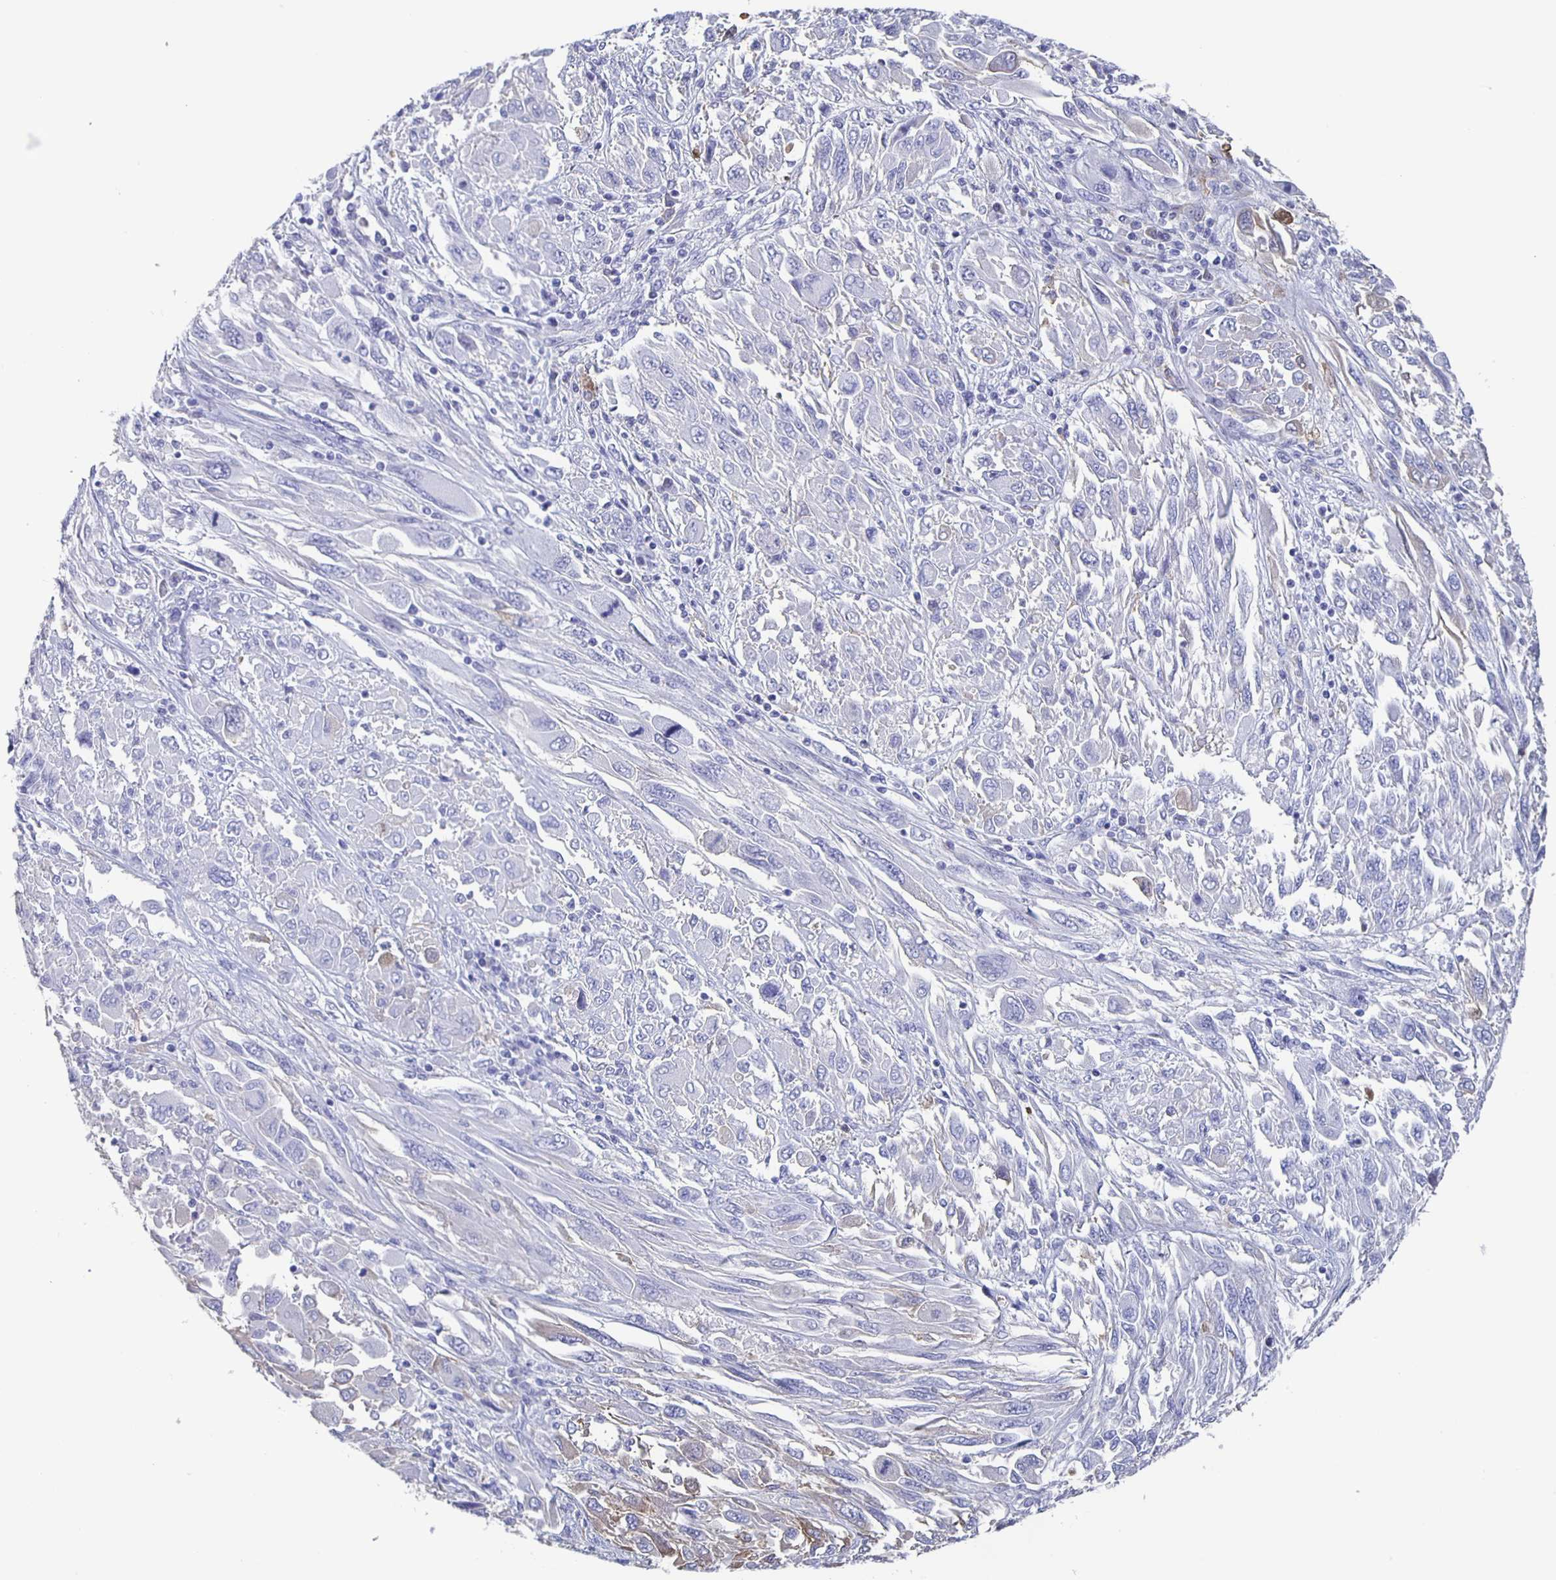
{"staining": {"intensity": "negative", "quantity": "none", "location": "none"}, "tissue": "melanoma", "cell_type": "Tumor cells", "image_type": "cancer", "snomed": [{"axis": "morphology", "description": "Malignant melanoma, NOS"}, {"axis": "topography", "description": "Skin"}], "caption": "DAB (3,3'-diaminobenzidine) immunohistochemical staining of malignant melanoma demonstrates no significant positivity in tumor cells.", "gene": "FGA", "patient": {"sex": "female", "age": 91}}